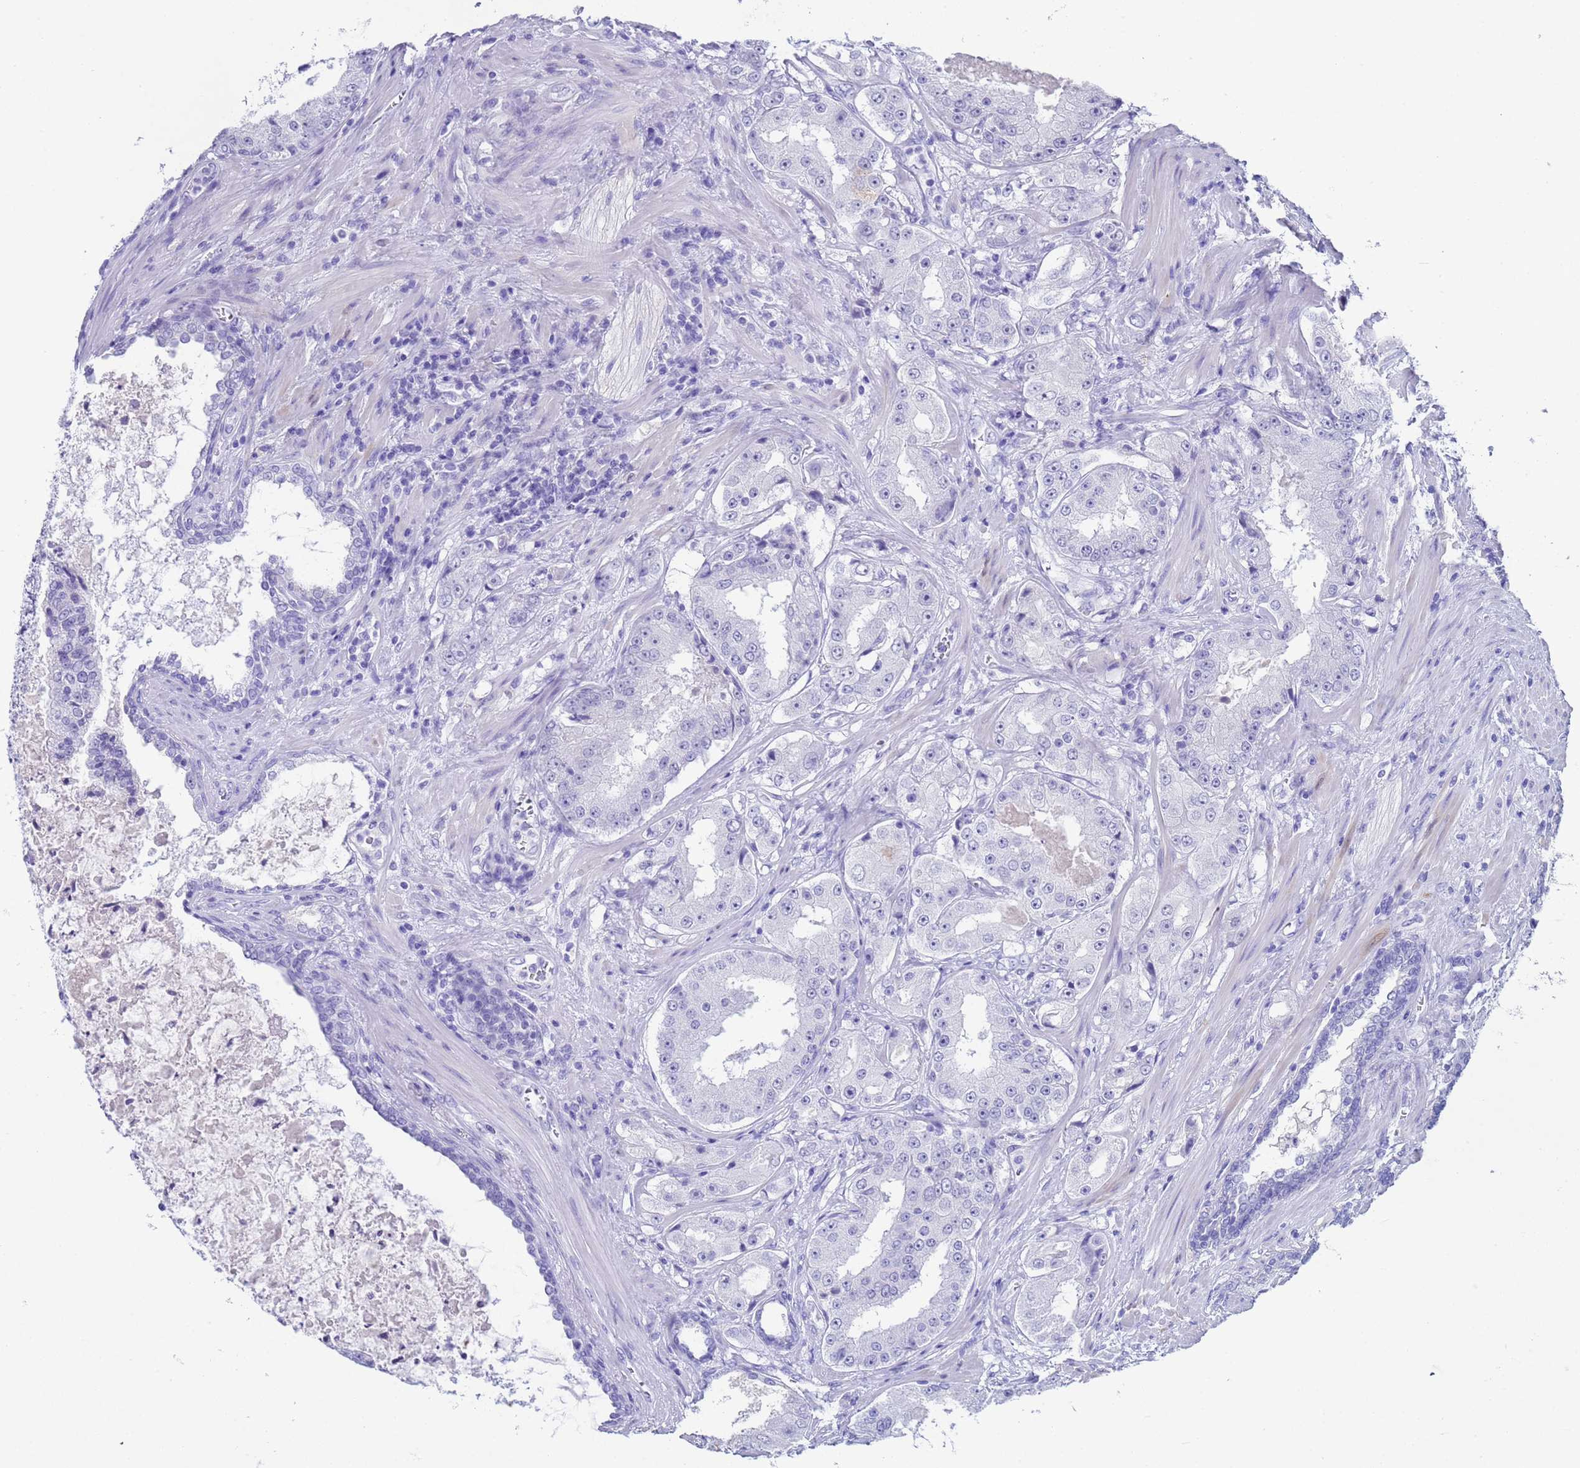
{"staining": {"intensity": "negative", "quantity": "none", "location": "none"}, "tissue": "prostate cancer", "cell_type": "Tumor cells", "image_type": "cancer", "snomed": [{"axis": "morphology", "description": "Adenocarcinoma, High grade"}, {"axis": "topography", "description": "Prostate"}], "caption": "DAB (3,3'-diaminobenzidine) immunohistochemical staining of prostate adenocarcinoma (high-grade) shows no significant positivity in tumor cells. (DAB immunohistochemistry (IHC) visualized using brightfield microscopy, high magnification).", "gene": "CKM", "patient": {"sex": "male", "age": 73}}